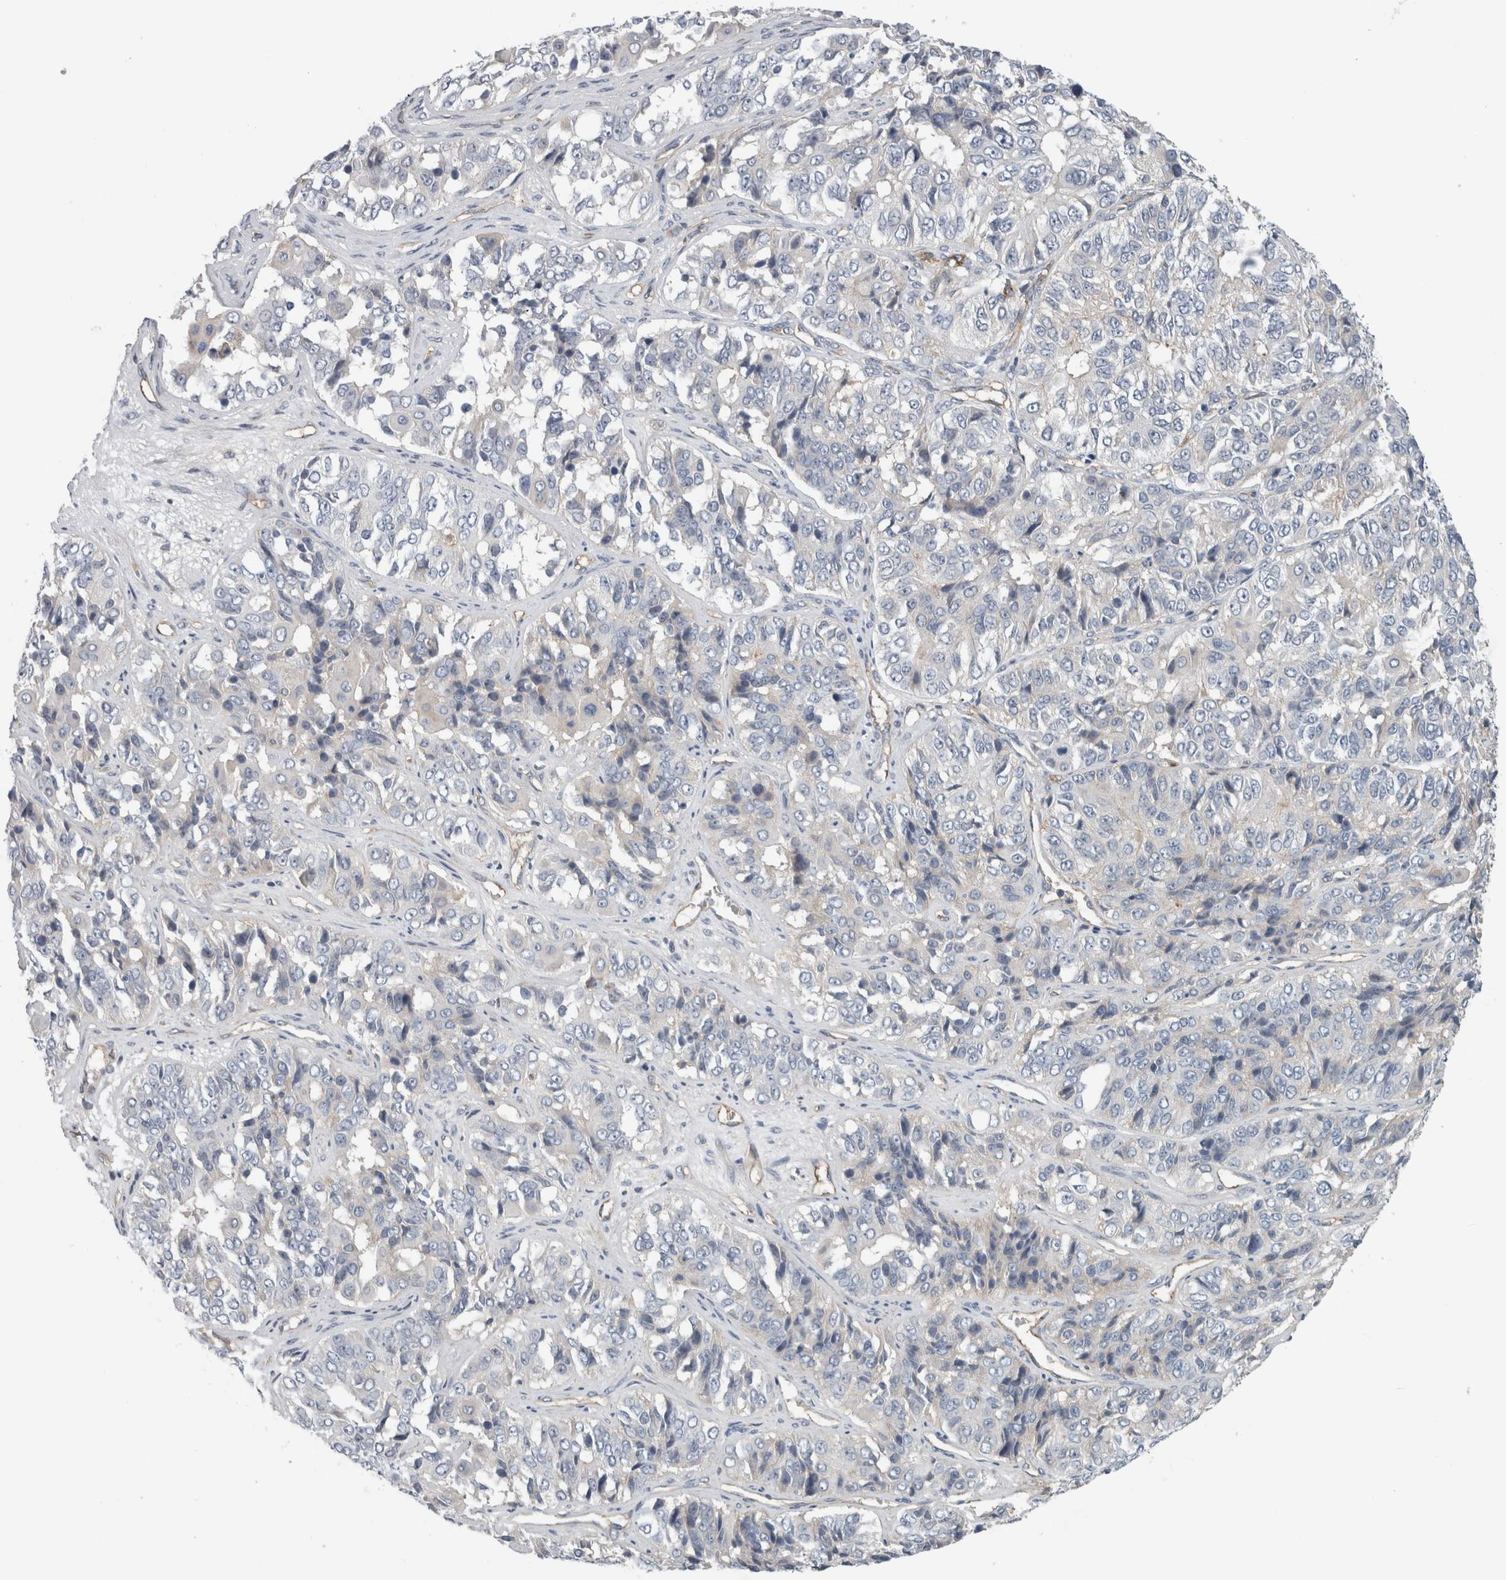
{"staining": {"intensity": "negative", "quantity": "none", "location": "none"}, "tissue": "ovarian cancer", "cell_type": "Tumor cells", "image_type": "cancer", "snomed": [{"axis": "morphology", "description": "Carcinoma, endometroid"}, {"axis": "topography", "description": "Ovary"}], "caption": "Tumor cells show no significant protein positivity in ovarian endometroid carcinoma.", "gene": "CD59", "patient": {"sex": "female", "age": 51}}